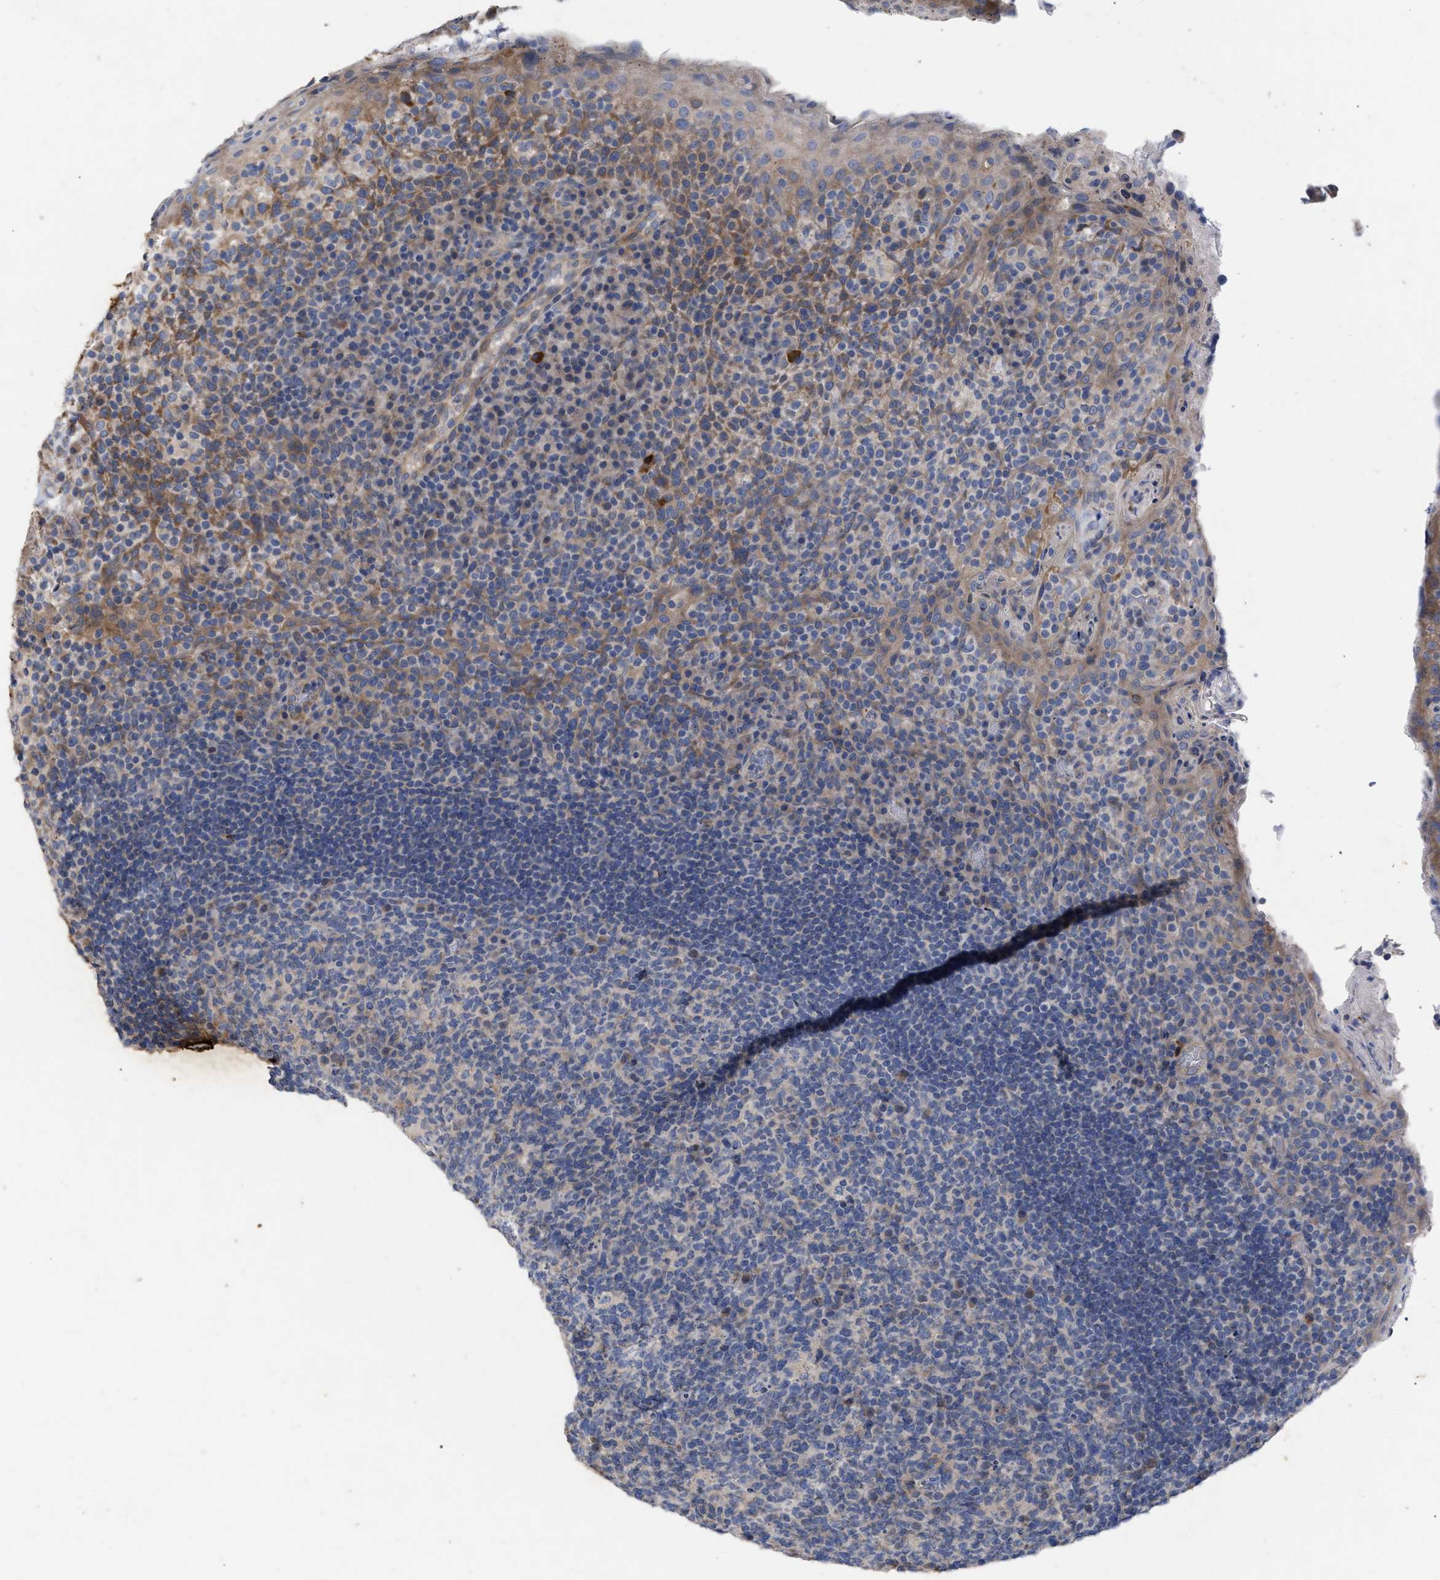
{"staining": {"intensity": "moderate", "quantity": "<25%", "location": "cytoplasmic/membranous"}, "tissue": "tonsil", "cell_type": "Germinal center cells", "image_type": "normal", "snomed": [{"axis": "morphology", "description": "Normal tissue, NOS"}, {"axis": "topography", "description": "Tonsil"}], "caption": "DAB (3,3'-diaminobenzidine) immunohistochemical staining of unremarkable human tonsil exhibits moderate cytoplasmic/membranous protein positivity in about <25% of germinal center cells. (Stains: DAB in brown, nuclei in blue, Microscopy: brightfield microscopy at high magnification).", "gene": "VIP", "patient": {"sex": "male", "age": 17}}